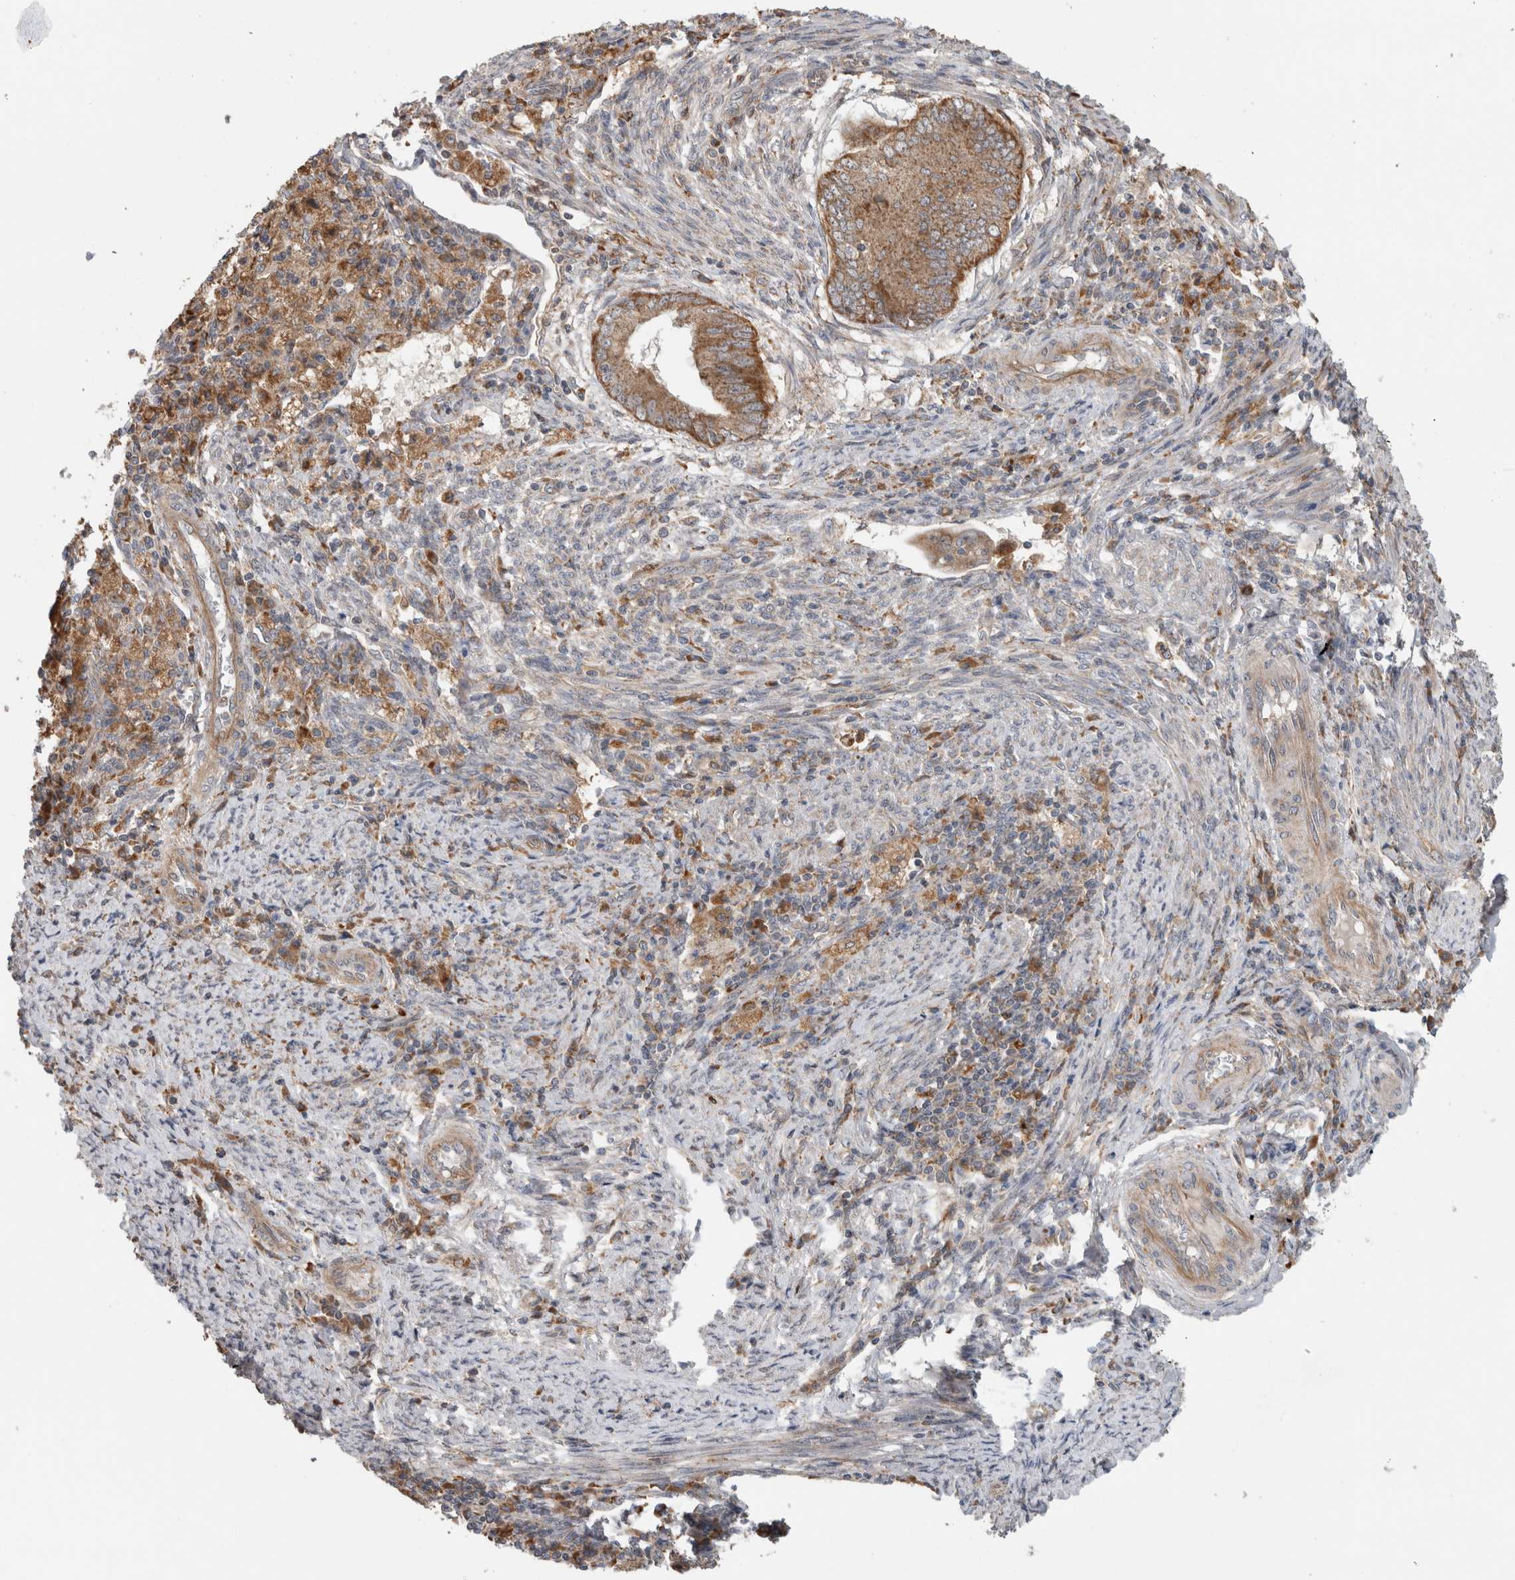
{"staining": {"intensity": "moderate", "quantity": ">75%", "location": "cytoplasmic/membranous"}, "tissue": "endometrial cancer", "cell_type": "Tumor cells", "image_type": "cancer", "snomed": [{"axis": "morphology", "description": "Polyp, NOS"}, {"axis": "morphology", "description": "Adenocarcinoma, NOS"}, {"axis": "morphology", "description": "Adenoma, NOS"}, {"axis": "topography", "description": "Endometrium"}], "caption": "Tumor cells reveal medium levels of moderate cytoplasmic/membranous staining in approximately >75% of cells in endometrial cancer (adenoma).", "gene": "ADGRL3", "patient": {"sex": "female", "age": 79}}